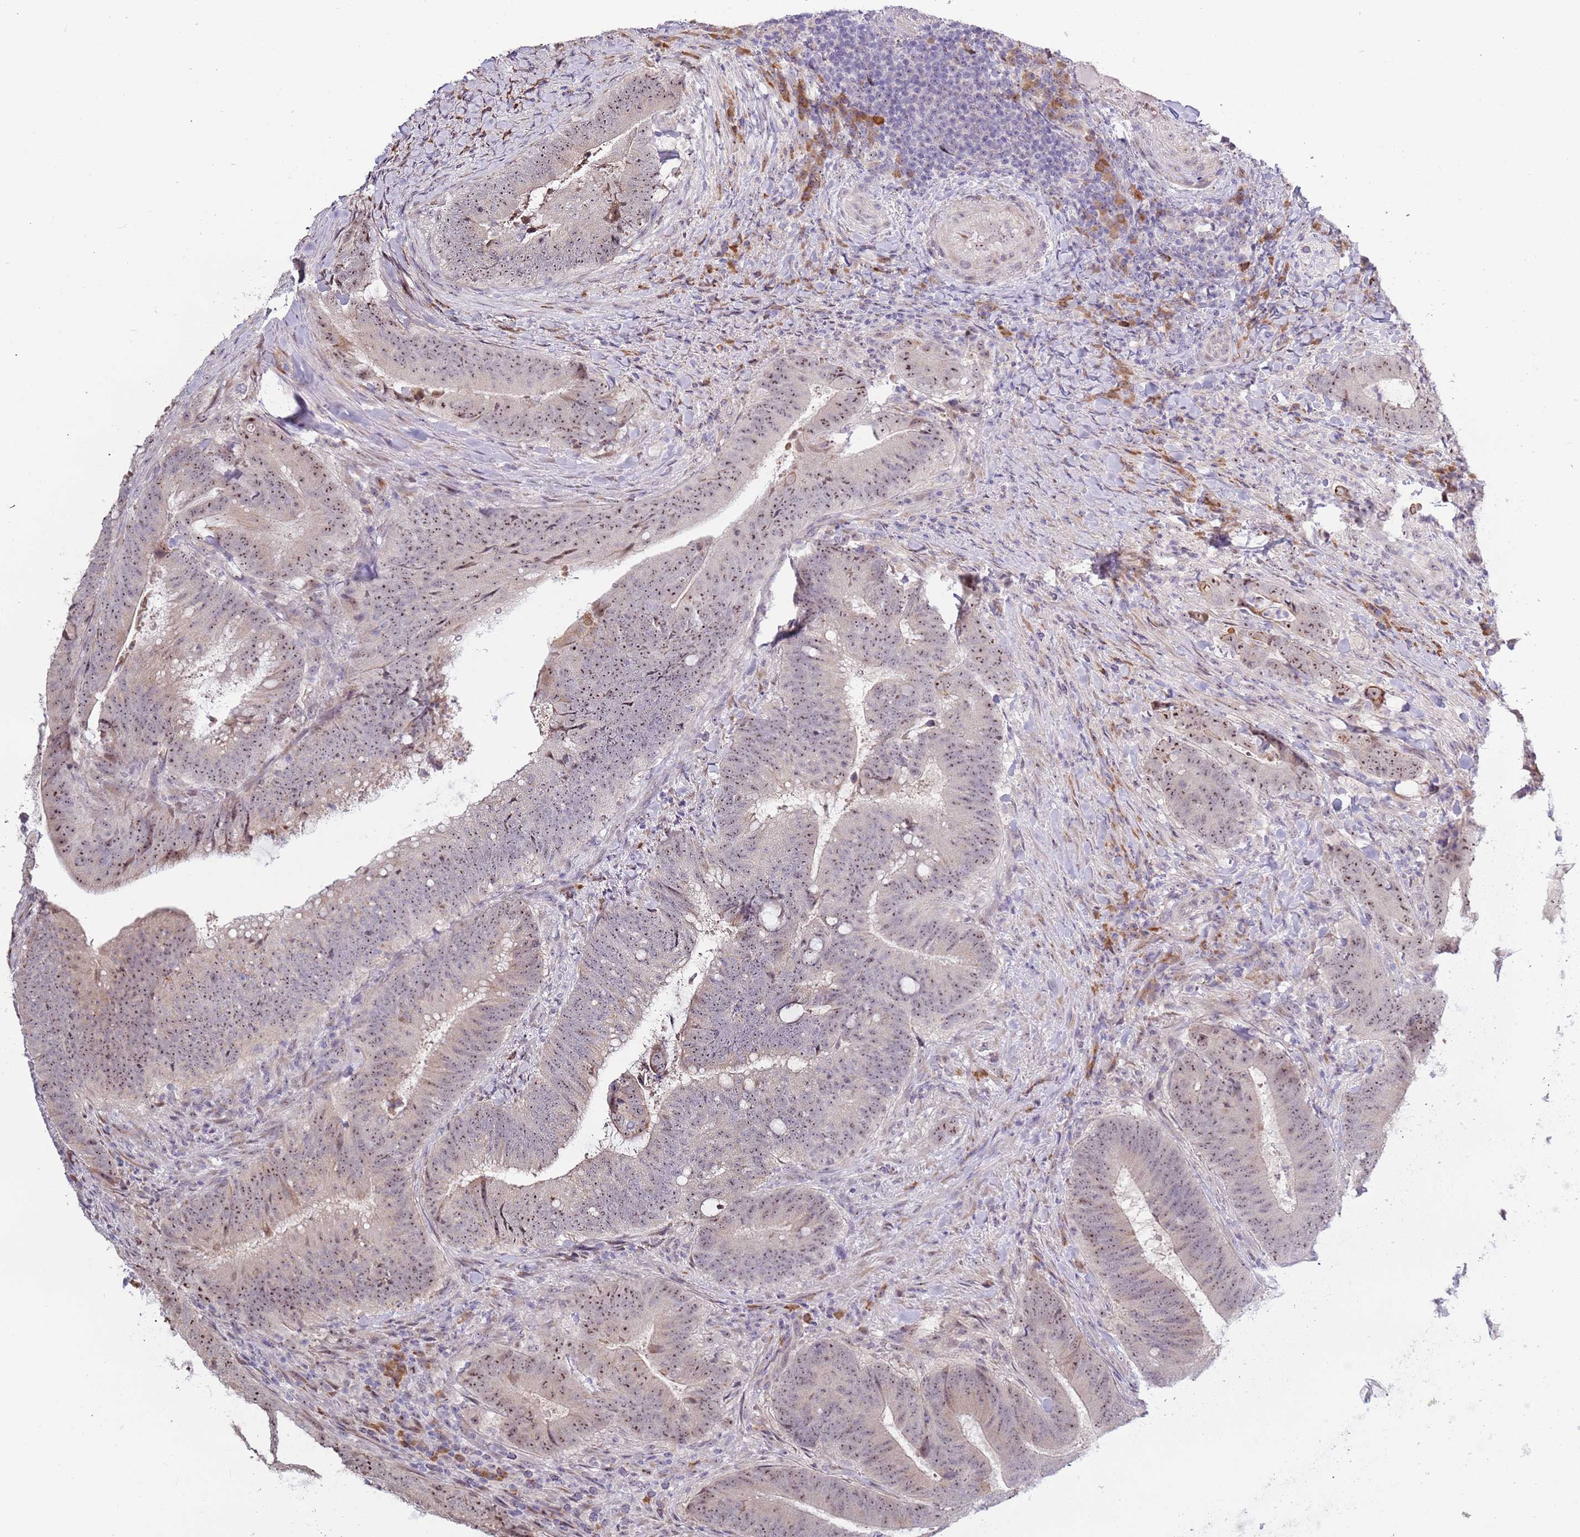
{"staining": {"intensity": "moderate", "quantity": ">75%", "location": "nuclear"}, "tissue": "colorectal cancer", "cell_type": "Tumor cells", "image_type": "cancer", "snomed": [{"axis": "morphology", "description": "Adenocarcinoma, NOS"}, {"axis": "topography", "description": "Colon"}], "caption": "Human colorectal cancer stained for a protein (brown) reveals moderate nuclear positive expression in about >75% of tumor cells.", "gene": "UCMA", "patient": {"sex": "female", "age": 43}}